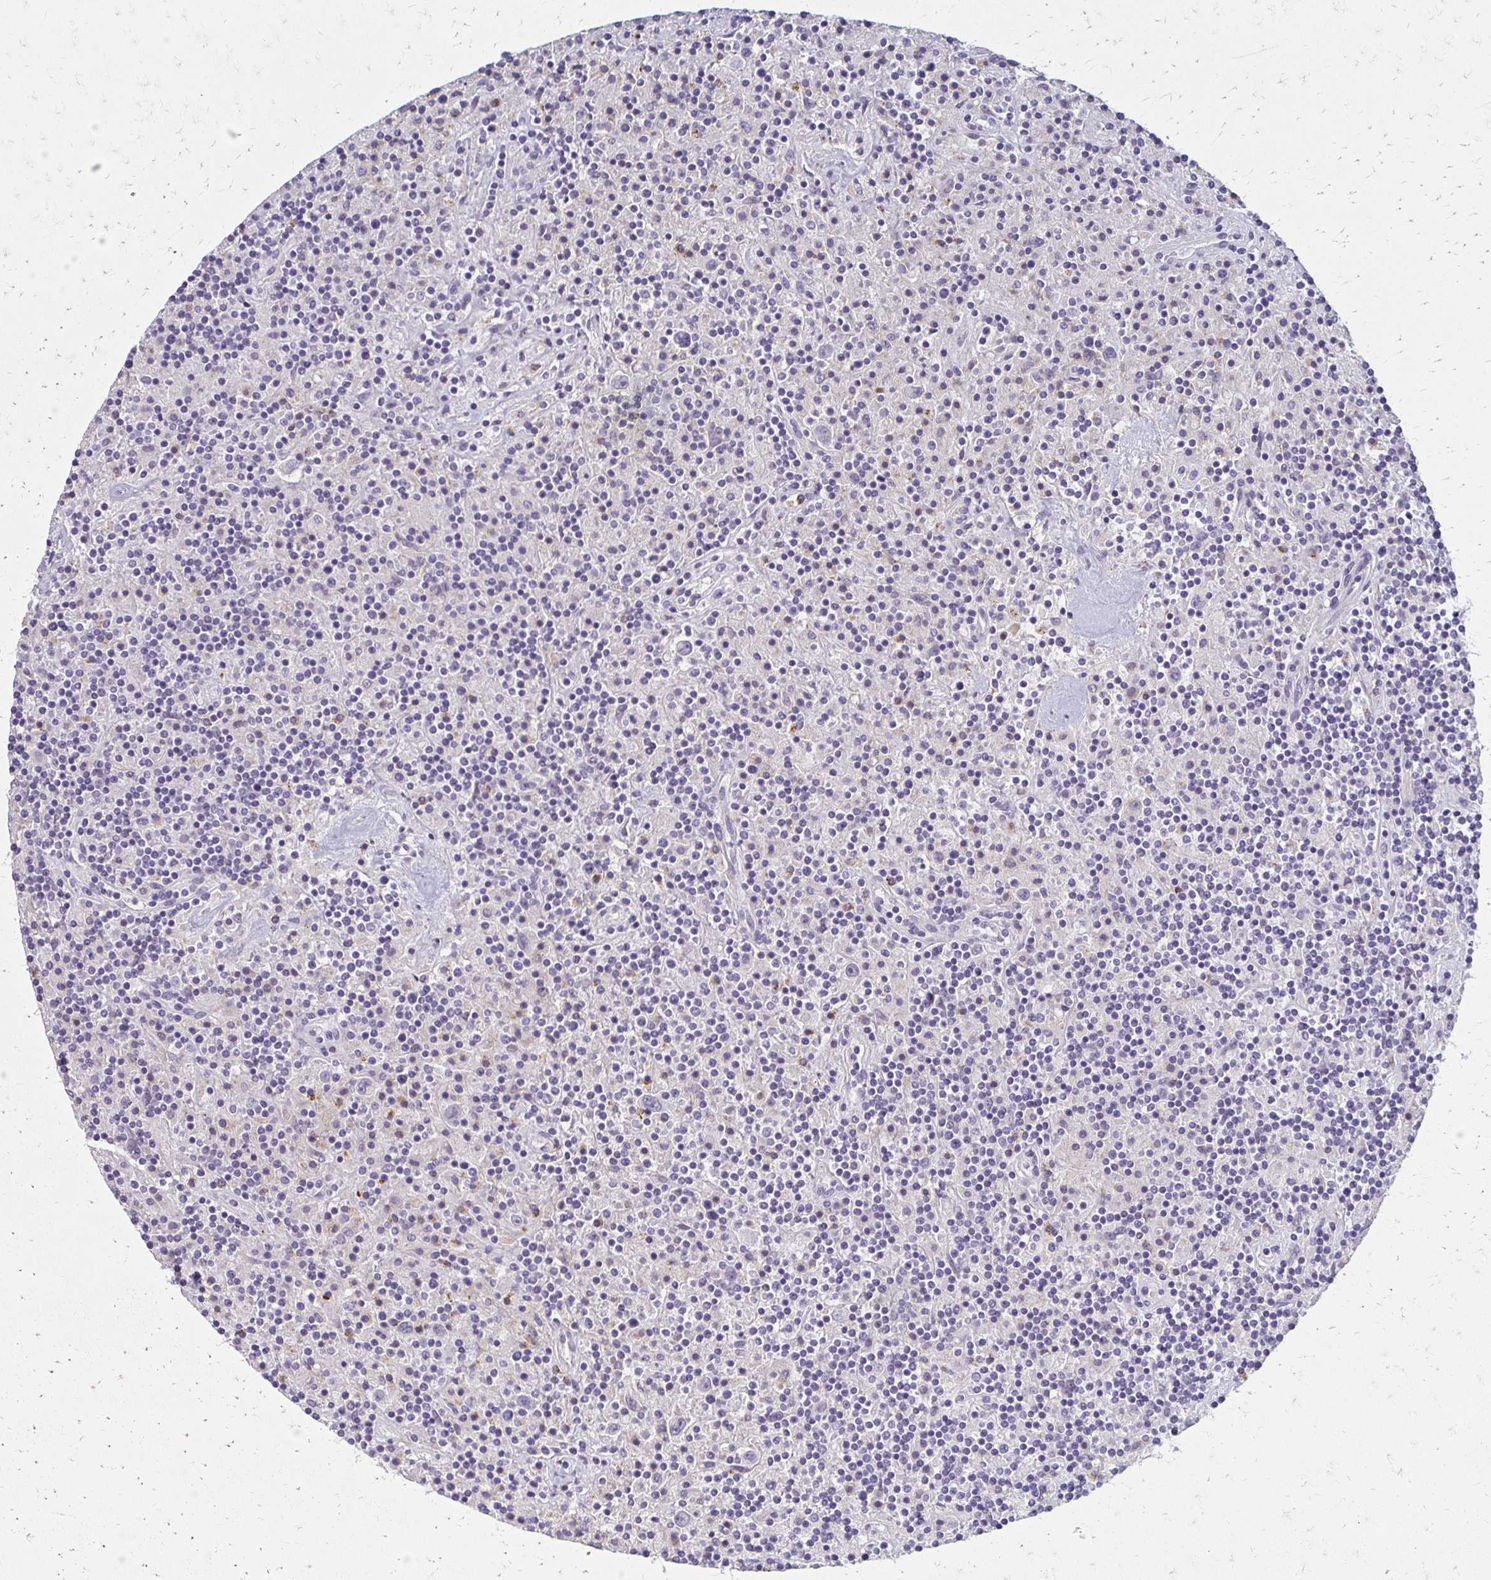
{"staining": {"intensity": "negative", "quantity": "none", "location": "none"}, "tissue": "lymphoma", "cell_type": "Tumor cells", "image_type": "cancer", "snomed": [{"axis": "morphology", "description": "Hodgkin's disease, NOS"}, {"axis": "topography", "description": "Lymph node"}], "caption": "This is a micrograph of IHC staining of lymphoma, which shows no expression in tumor cells.", "gene": "BBS12", "patient": {"sex": "male", "age": 70}}